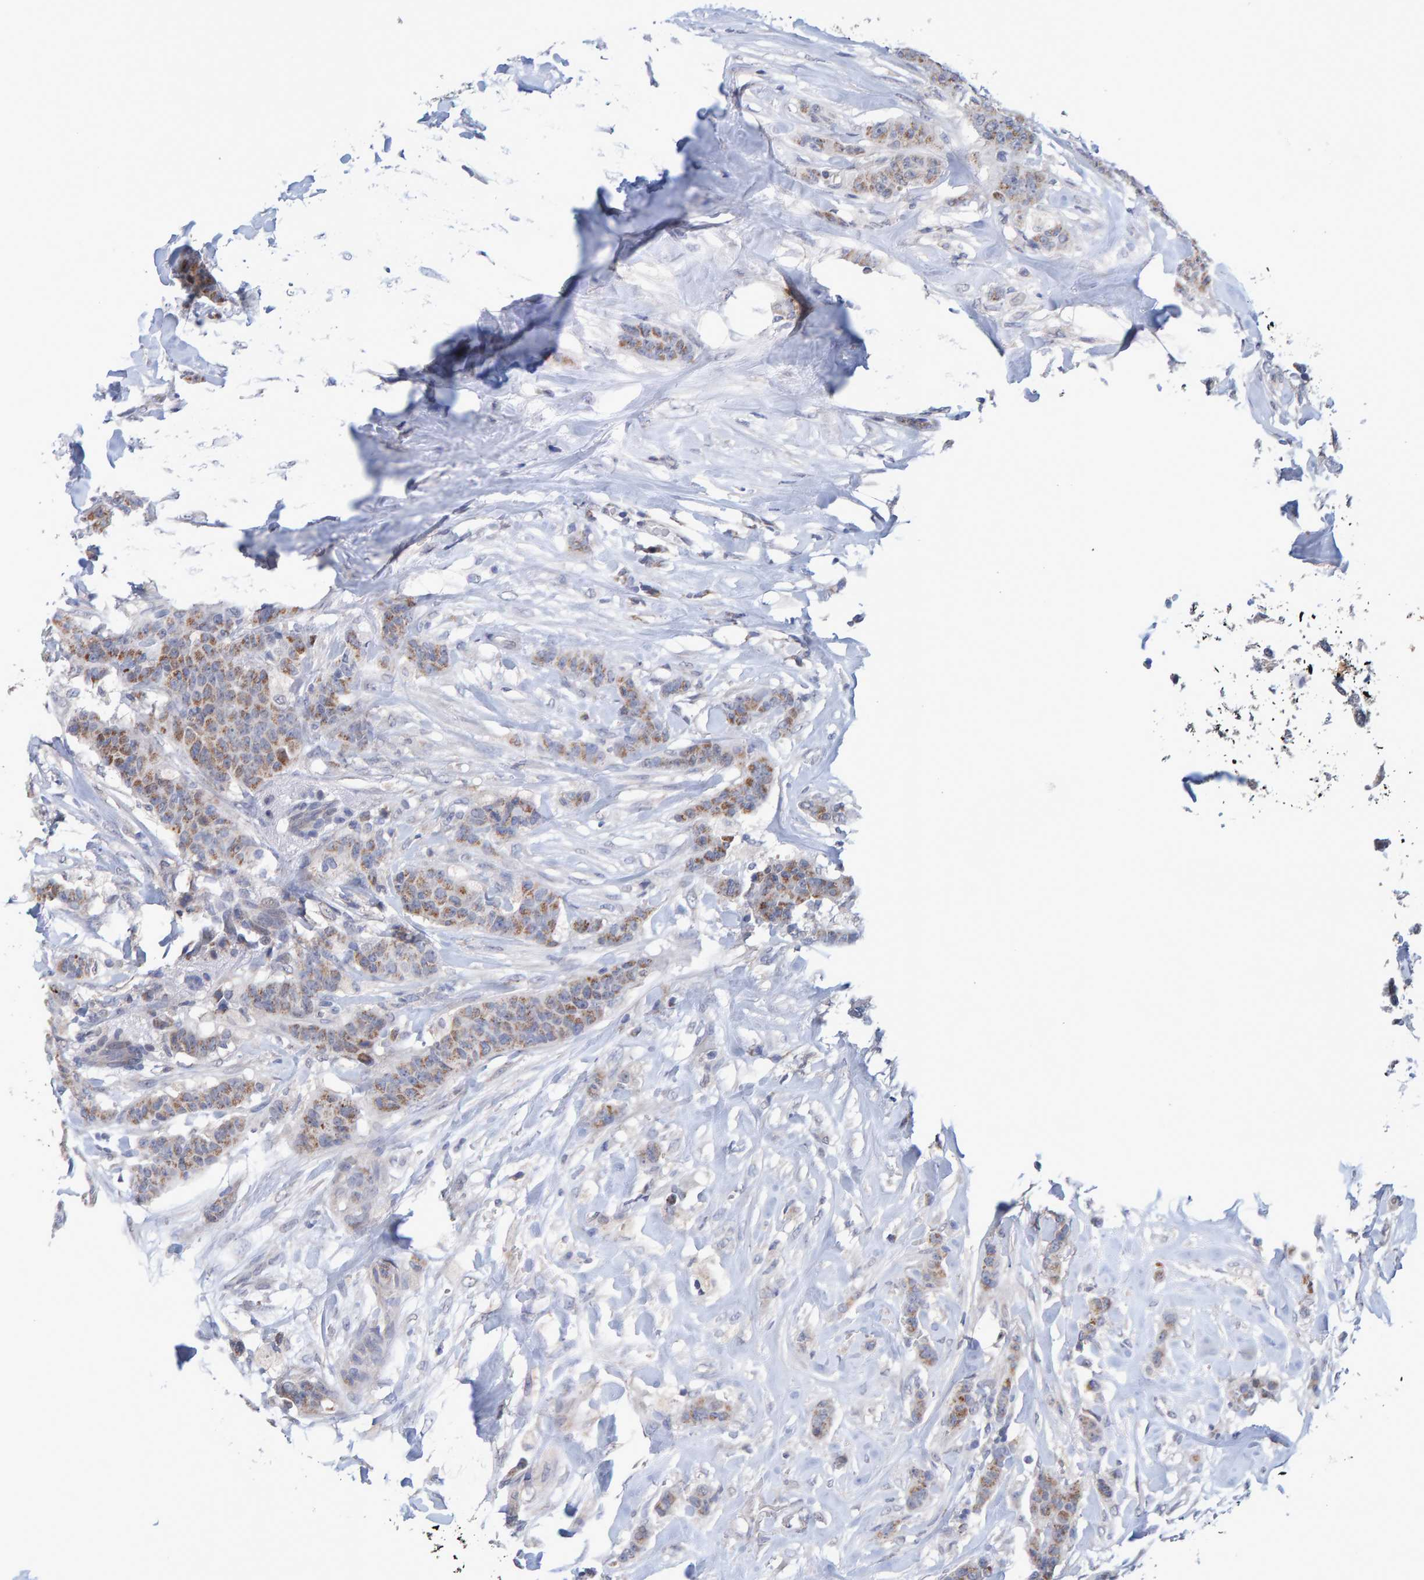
{"staining": {"intensity": "moderate", "quantity": ">75%", "location": "cytoplasmic/membranous"}, "tissue": "breast cancer", "cell_type": "Tumor cells", "image_type": "cancer", "snomed": [{"axis": "morphology", "description": "Normal tissue, NOS"}, {"axis": "morphology", "description": "Duct carcinoma"}, {"axis": "topography", "description": "Breast"}], "caption": "This is a photomicrograph of immunohistochemistry (IHC) staining of breast cancer, which shows moderate expression in the cytoplasmic/membranous of tumor cells.", "gene": "USP43", "patient": {"sex": "female", "age": 40}}